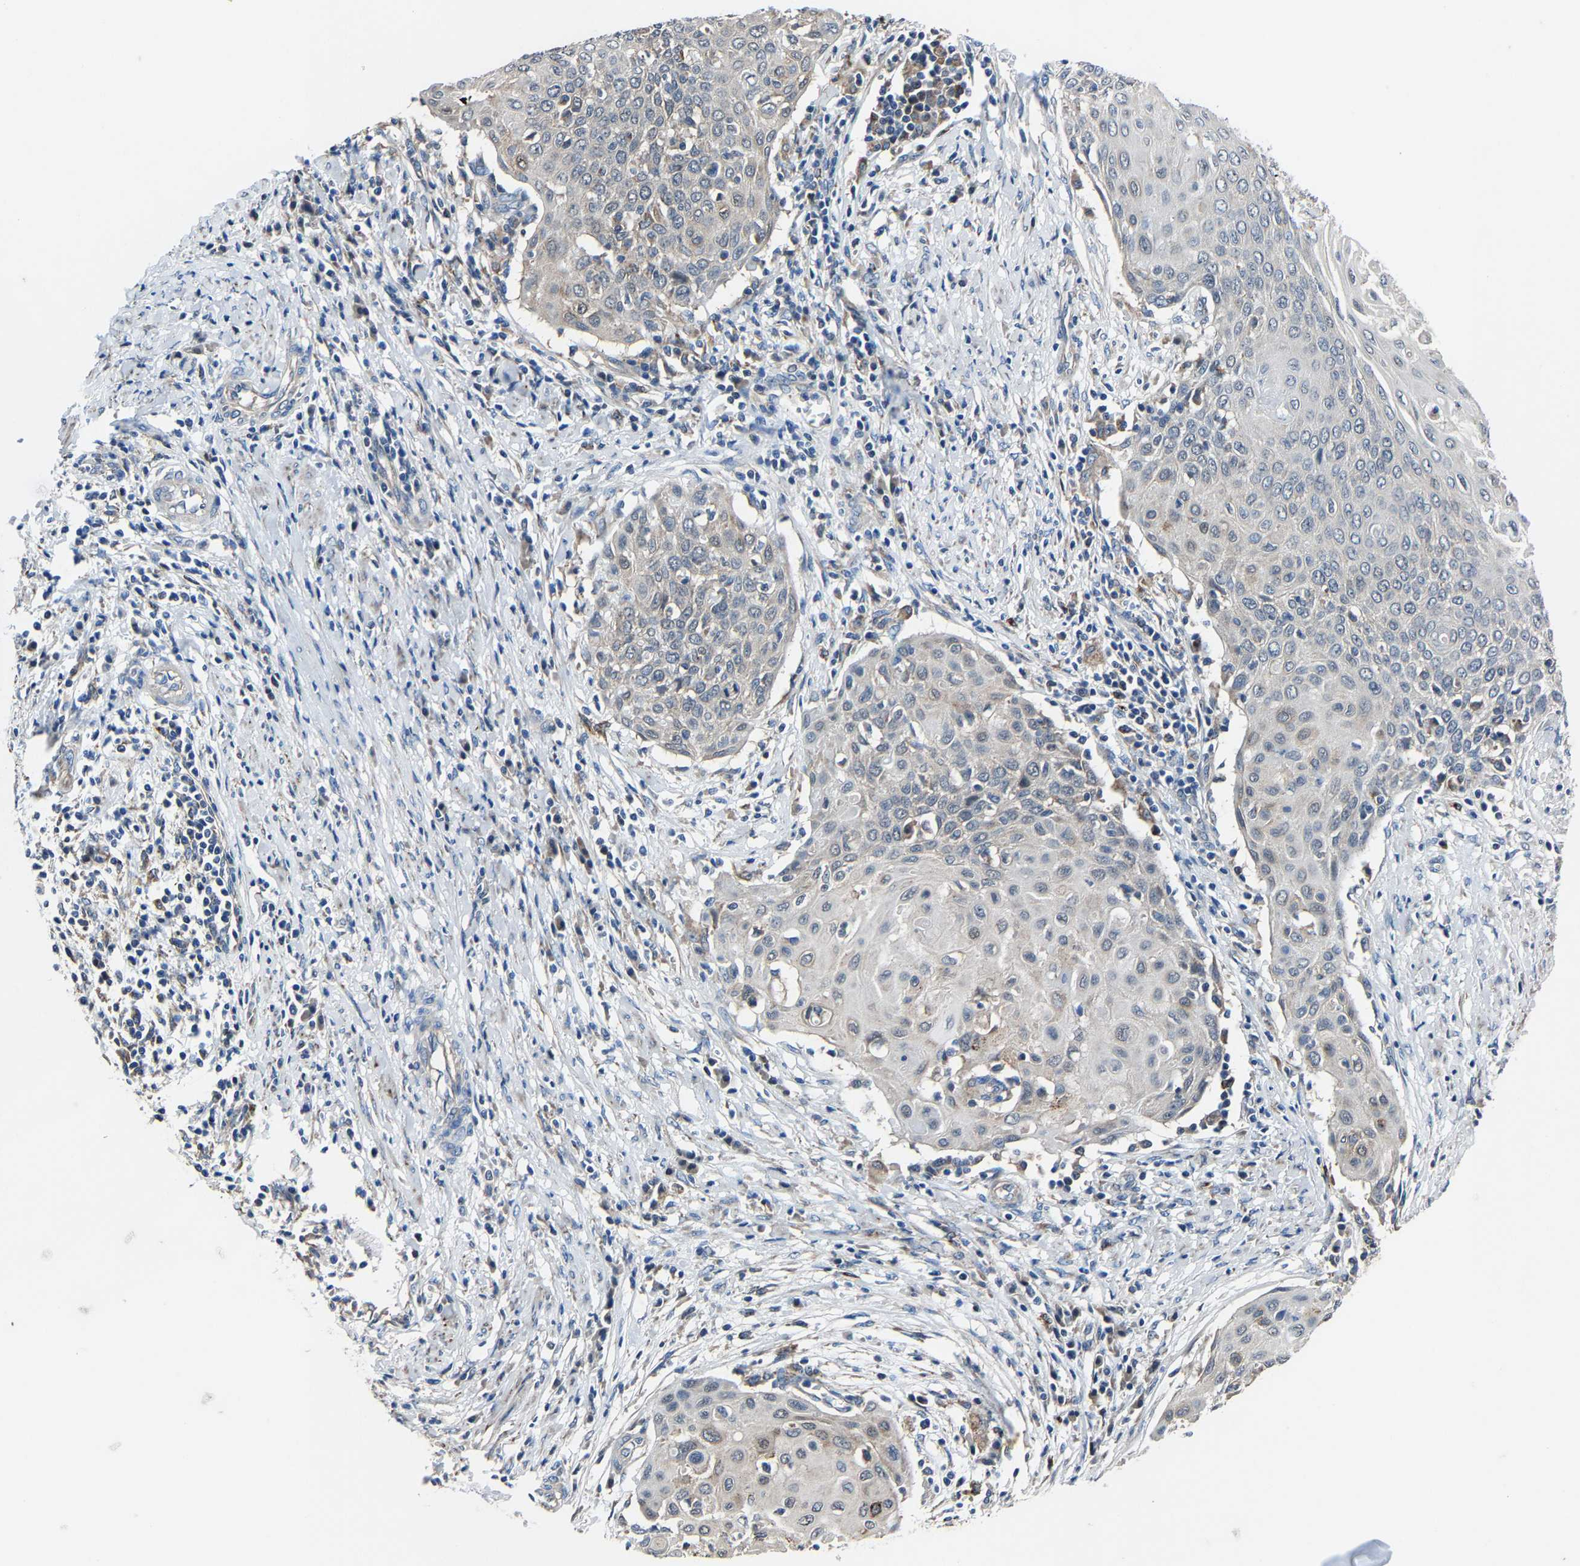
{"staining": {"intensity": "negative", "quantity": "none", "location": "none"}, "tissue": "cervical cancer", "cell_type": "Tumor cells", "image_type": "cancer", "snomed": [{"axis": "morphology", "description": "Squamous cell carcinoma, NOS"}, {"axis": "topography", "description": "Cervix"}], "caption": "Immunohistochemical staining of human squamous cell carcinoma (cervical) reveals no significant positivity in tumor cells.", "gene": "STRBP", "patient": {"sex": "female", "age": 39}}